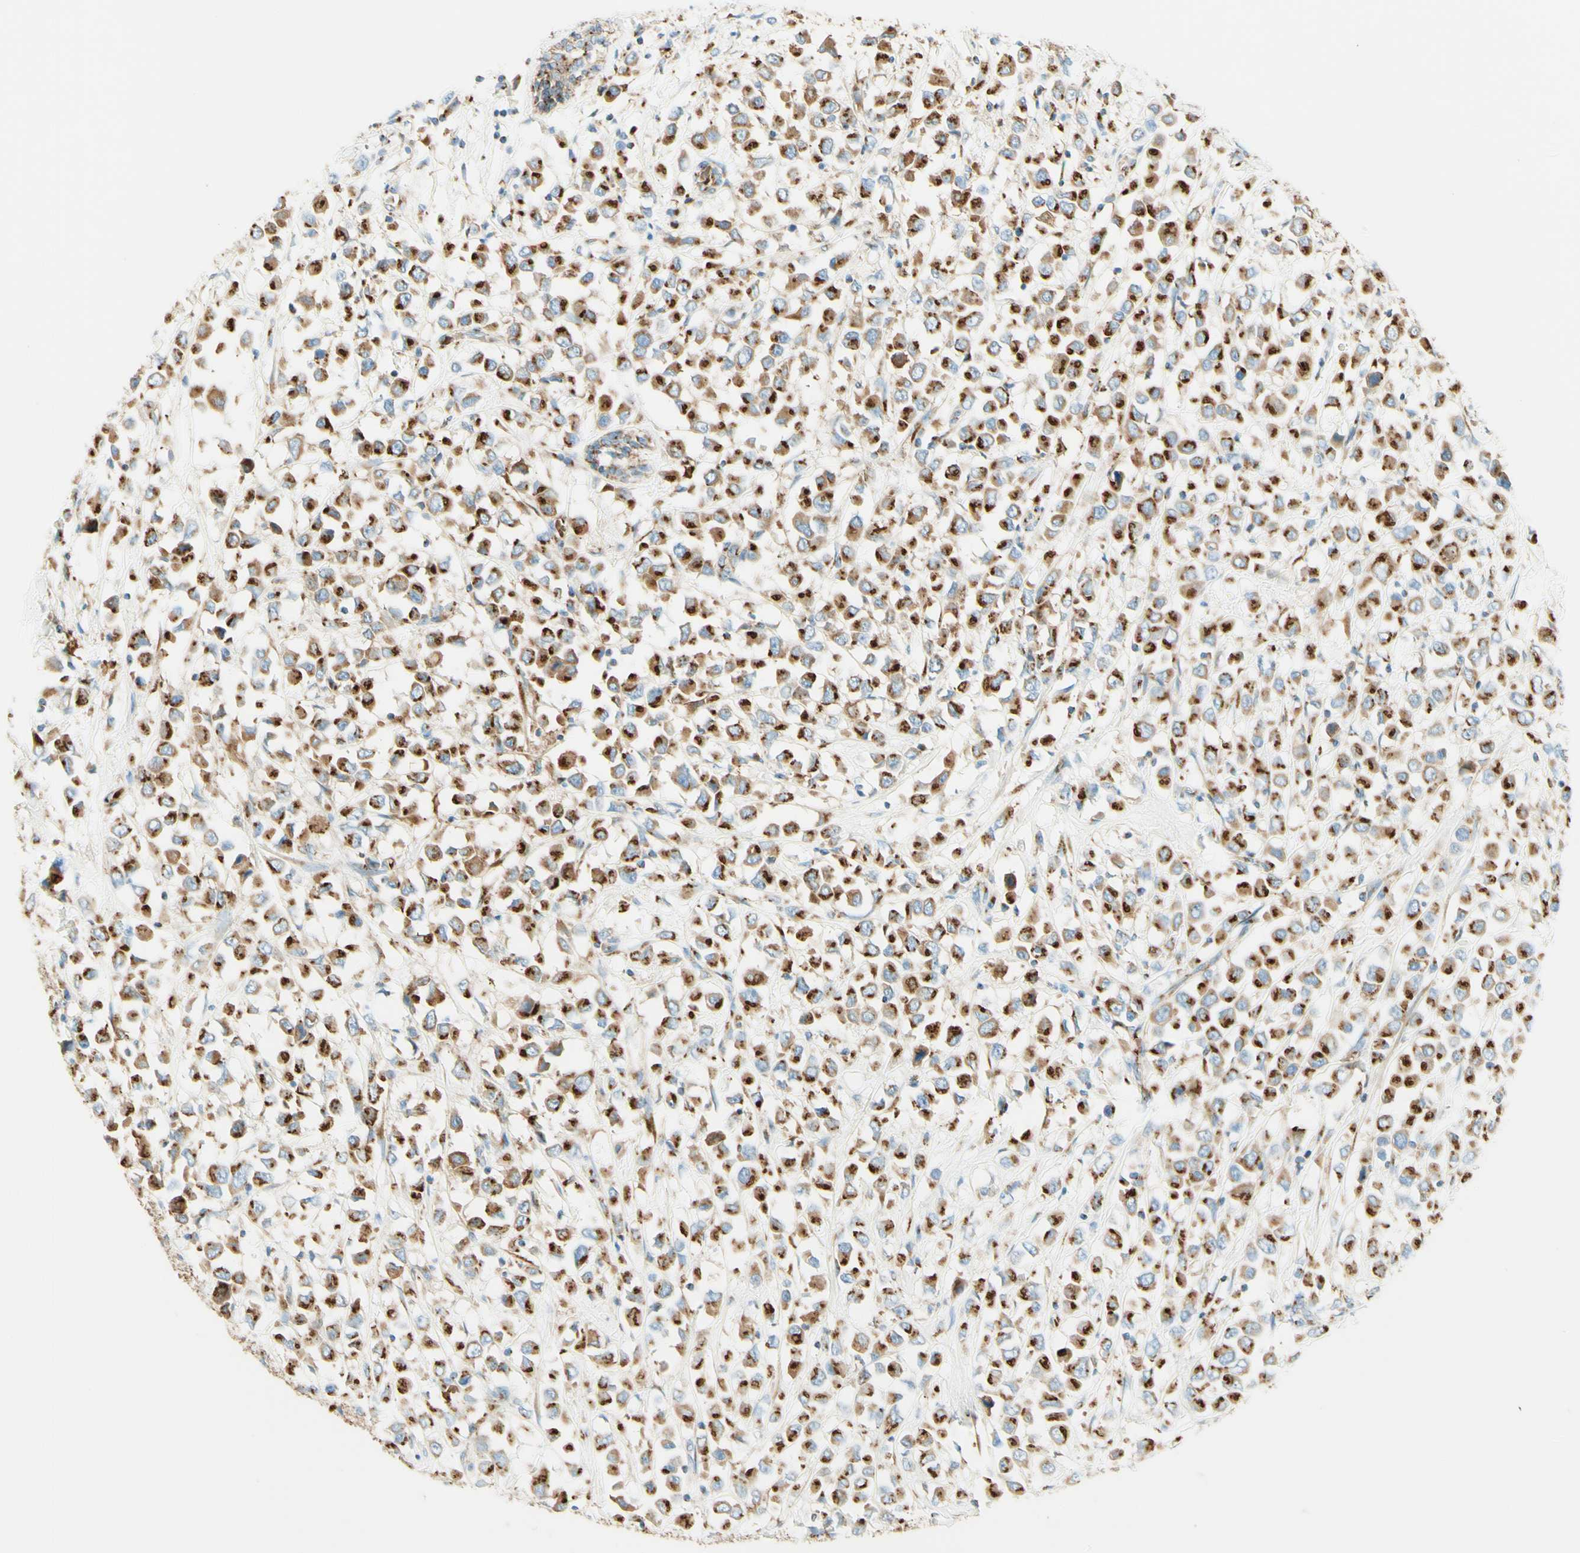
{"staining": {"intensity": "strong", "quantity": ">75%", "location": "cytoplasmic/membranous"}, "tissue": "breast cancer", "cell_type": "Tumor cells", "image_type": "cancer", "snomed": [{"axis": "morphology", "description": "Duct carcinoma"}, {"axis": "topography", "description": "Breast"}], "caption": "Breast invasive ductal carcinoma stained with IHC exhibits strong cytoplasmic/membranous expression in about >75% of tumor cells.", "gene": "GOLGB1", "patient": {"sex": "female", "age": 61}}